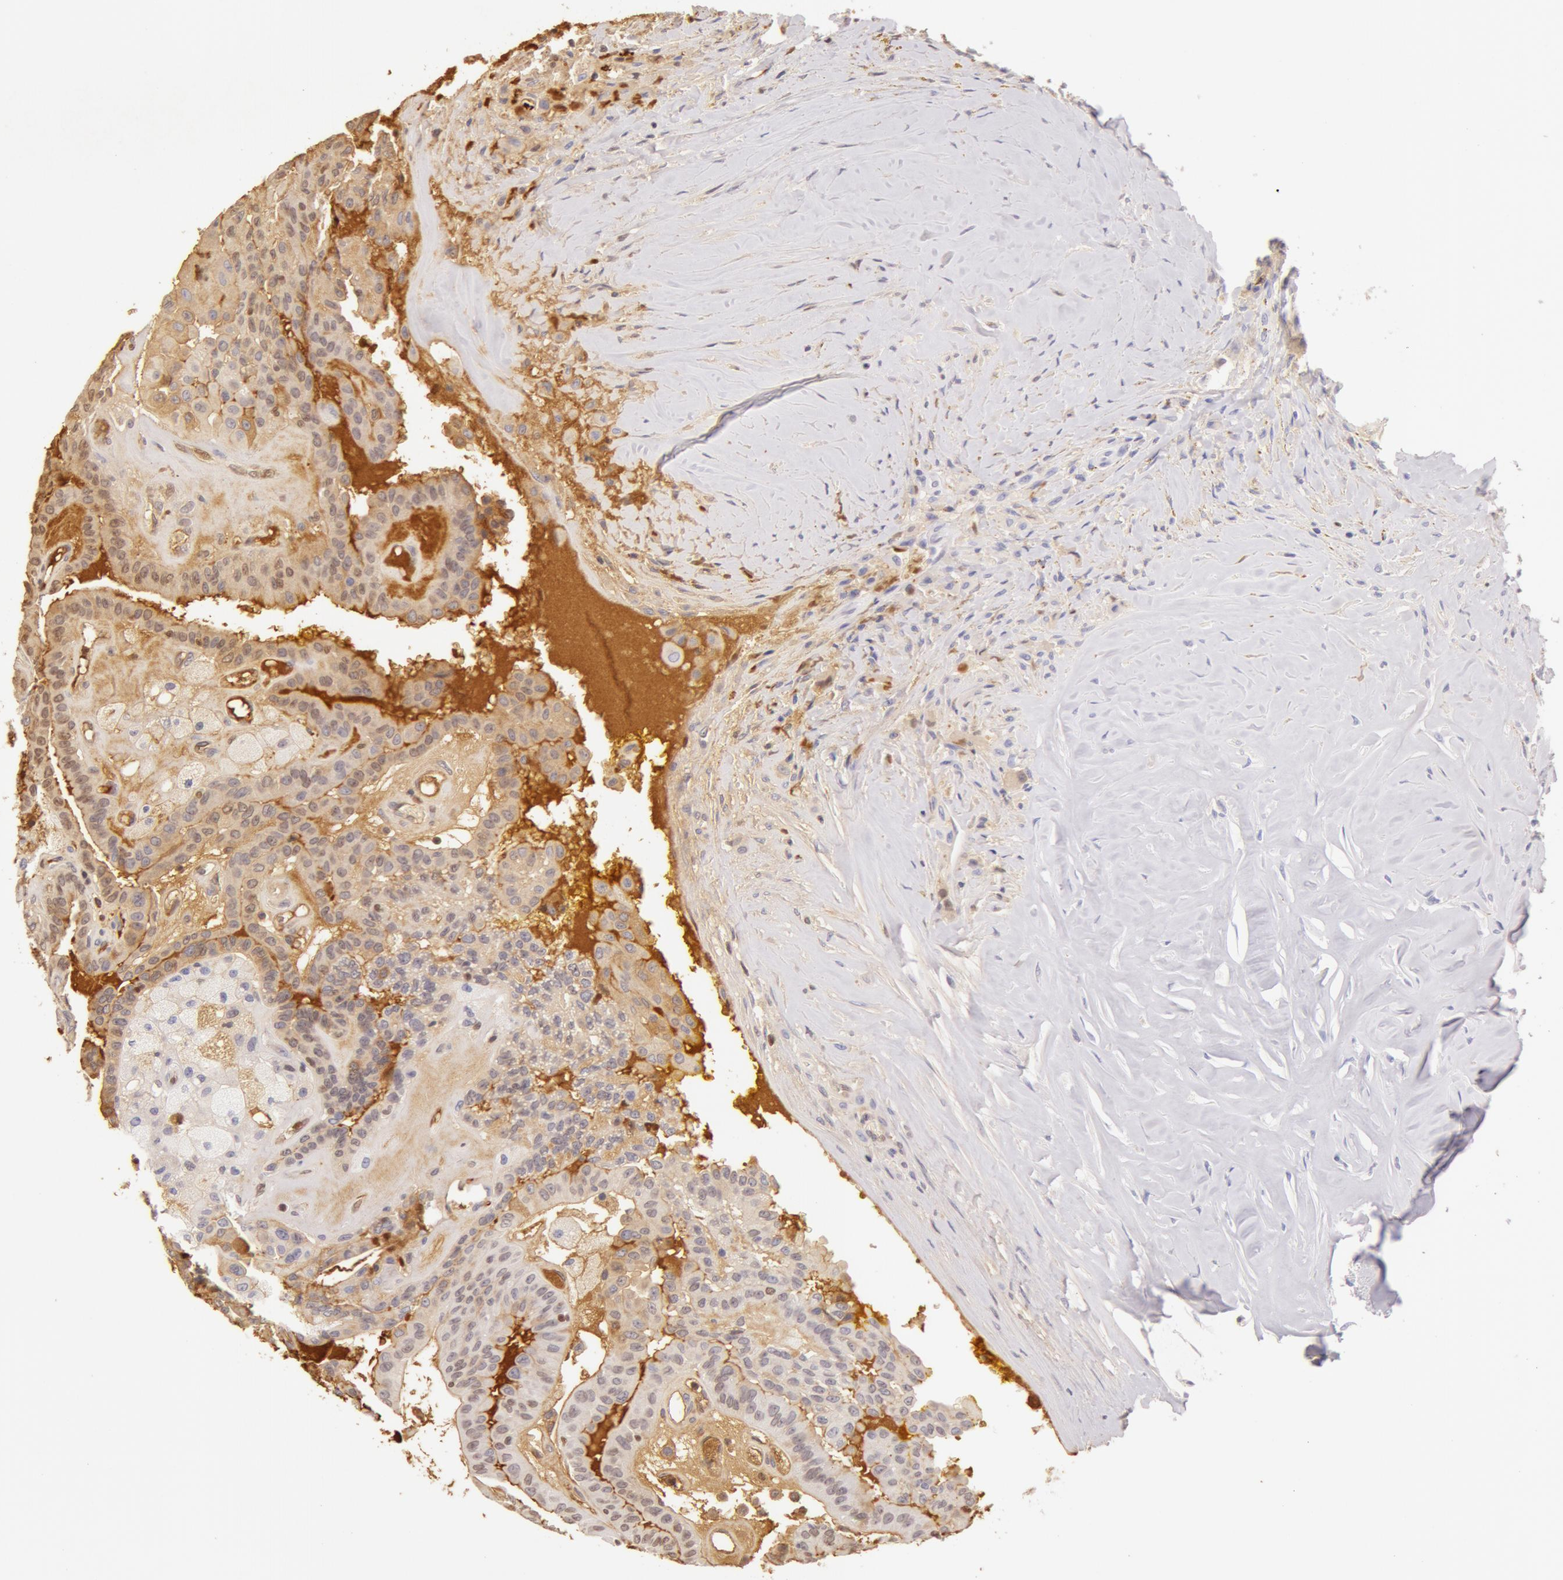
{"staining": {"intensity": "negative", "quantity": "none", "location": "none"}, "tissue": "thyroid cancer", "cell_type": "Tumor cells", "image_type": "cancer", "snomed": [{"axis": "morphology", "description": "Papillary adenocarcinoma, NOS"}, {"axis": "topography", "description": "Thyroid gland"}], "caption": "This is an IHC histopathology image of human thyroid papillary adenocarcinoma. There is no staining in tumor cells.", "gene": "AHSG", "patient": {"sex": "male", "age": 87}}